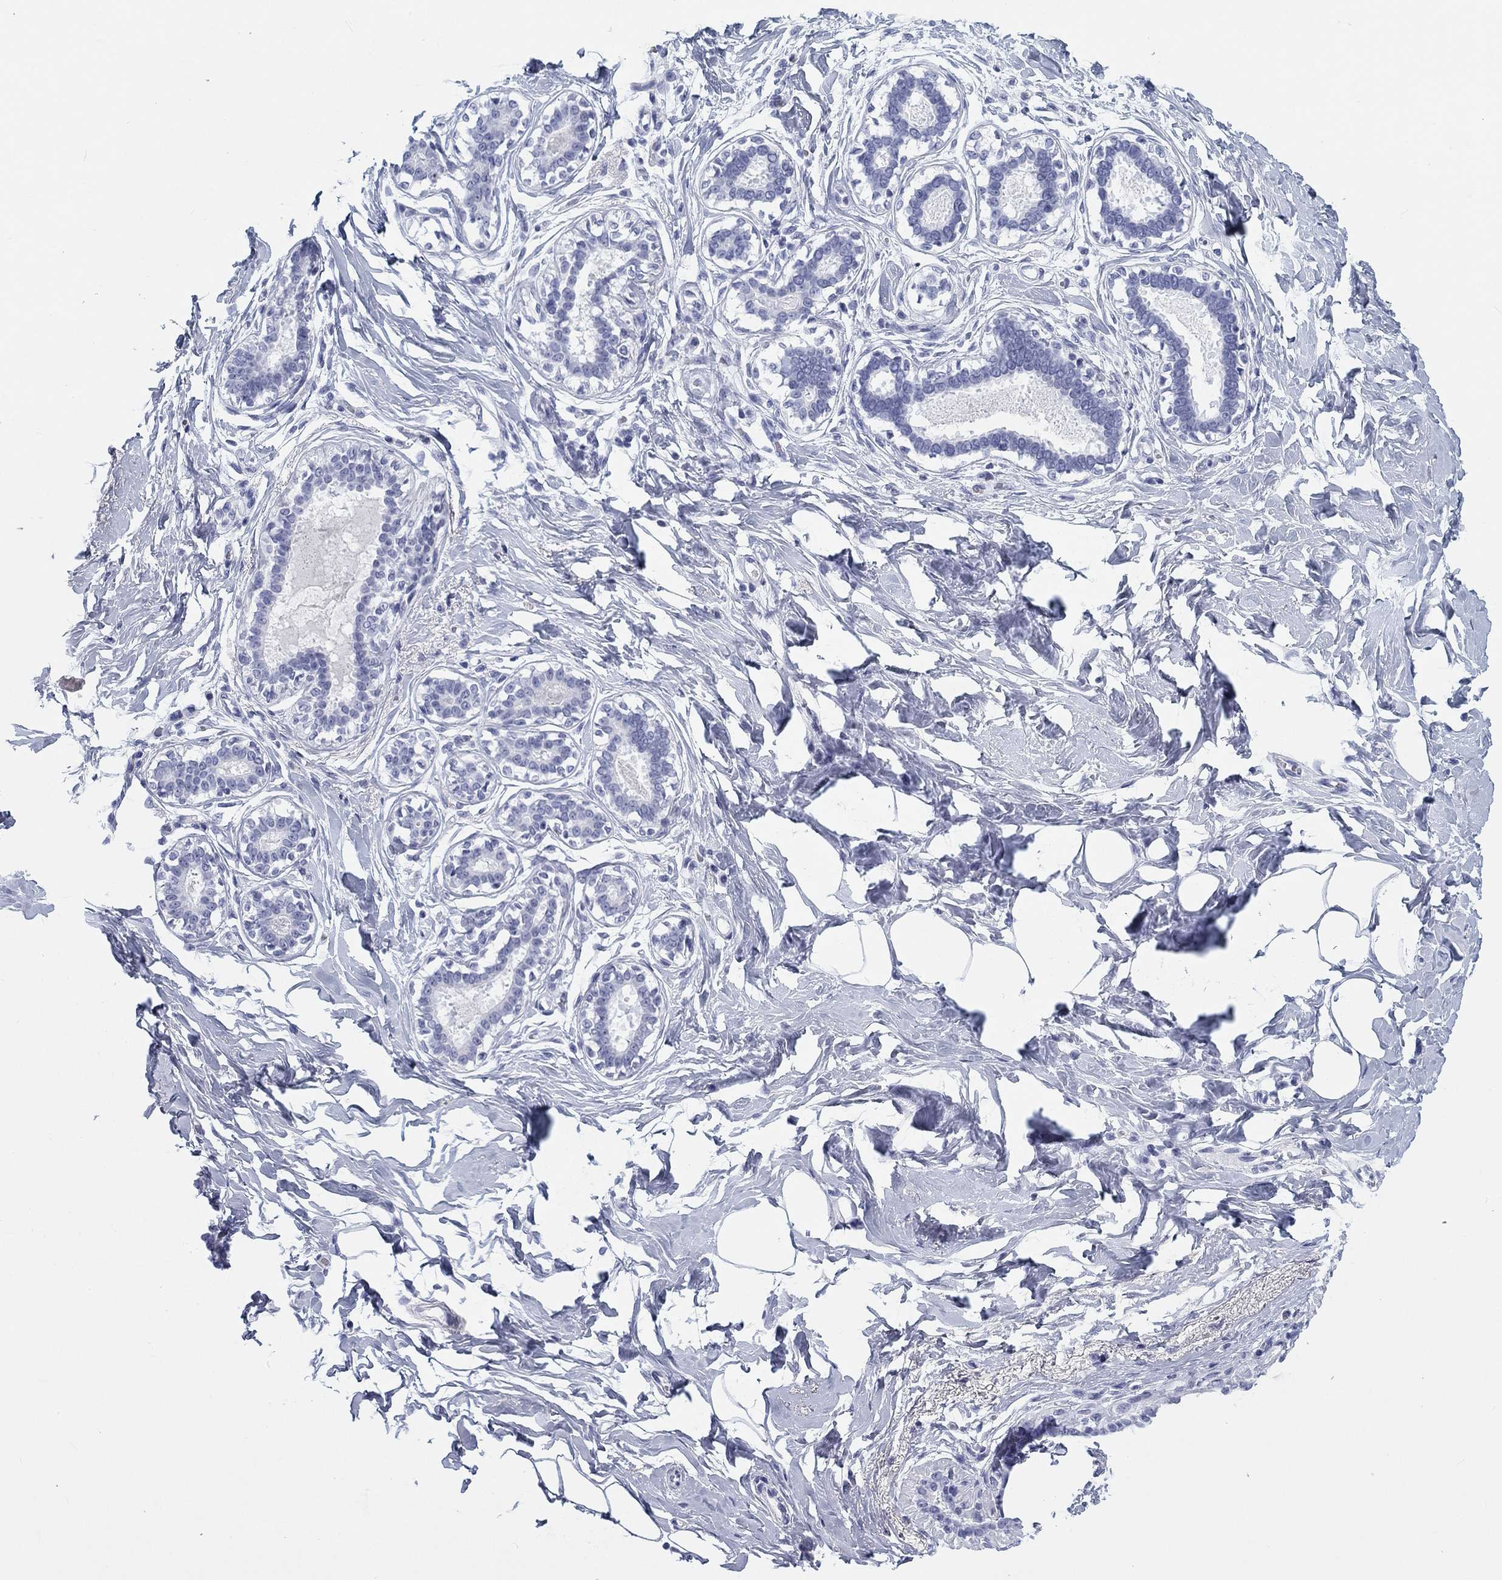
{"staining": {"intensity": "negative", "quantity": "none", "location": "none"}, "tissue": "breast", "cell_type": "Adipocytes", "image_type": "normal", "snomed": [{"axis": "morphology", "description": "Normal tissue, NOS"}, {"axis": "morphology", "description": "Lobular carcinoma, in situ"}, {"axis": "topography", "description": "Breast"}], "caption": "Immunohistochemical staining of normal breast displays no significant positivity in adipocytes.", "gene": "CALB1", "patient": {"sex": "female", "age": 35}}